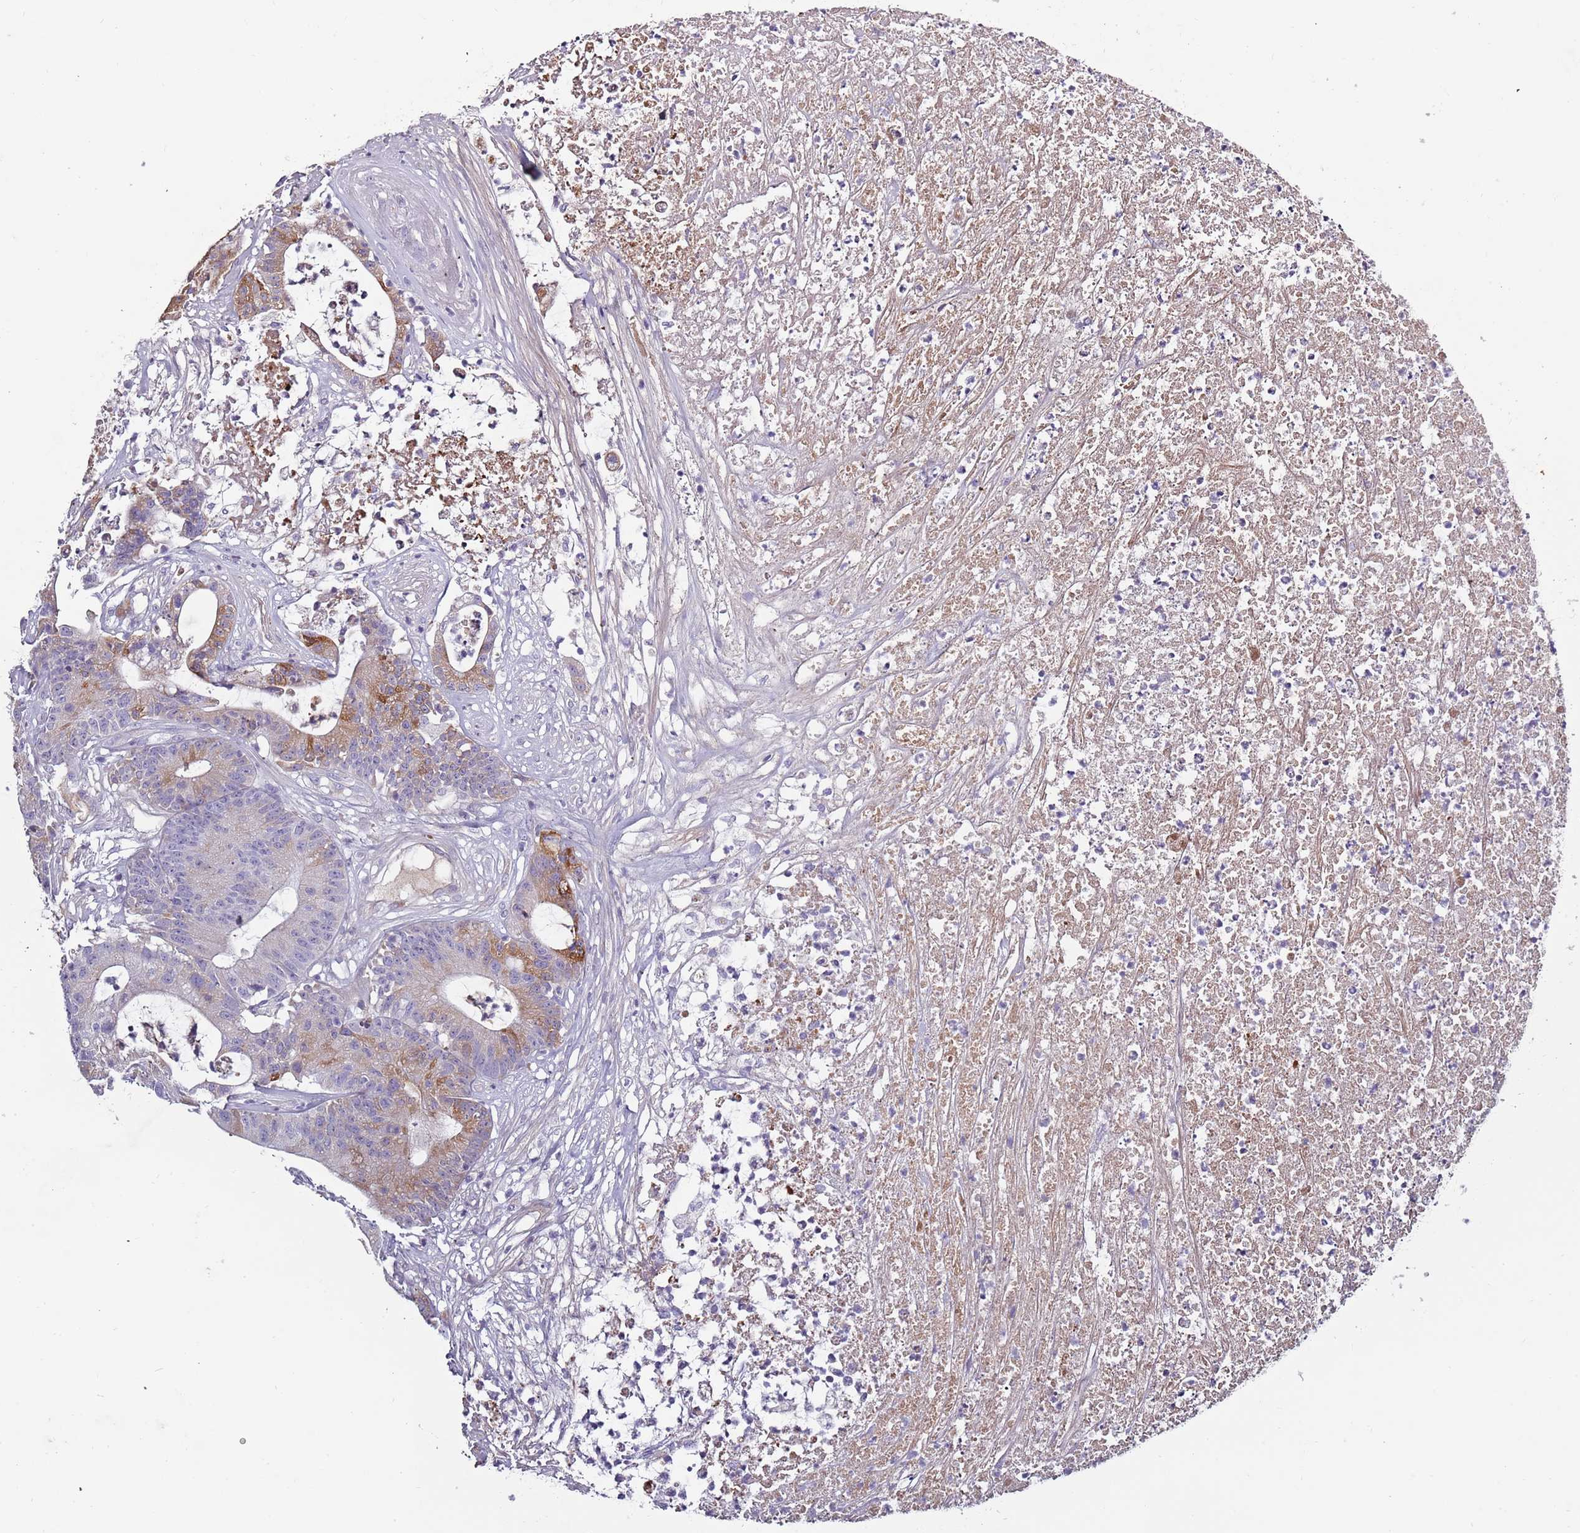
{"staining": {"intensity": "moderate", "quantity": "<25%", "location": "cytoplasmic/membranous"}, "tissue": "colorectal cancer", "cell_type": "Tumor cells", "image_type": "cancer", "snomed": [{"axis": "morphology", "description": "Adenocarcinoma, NOS"}, {"axis": "topography", "description": "Colon"}], "caption": "Immunohistochemistry (IHC) of colorectal cancer demonstrates low levels of moderate cytoplasmic/membranous staining in about <25% of tumor cells. (brown staining indicates protein expression, while blue staining denotes nuclei).", "gene": "TNFRSF6B", "patient": {"sex": "female", "age": 84}}